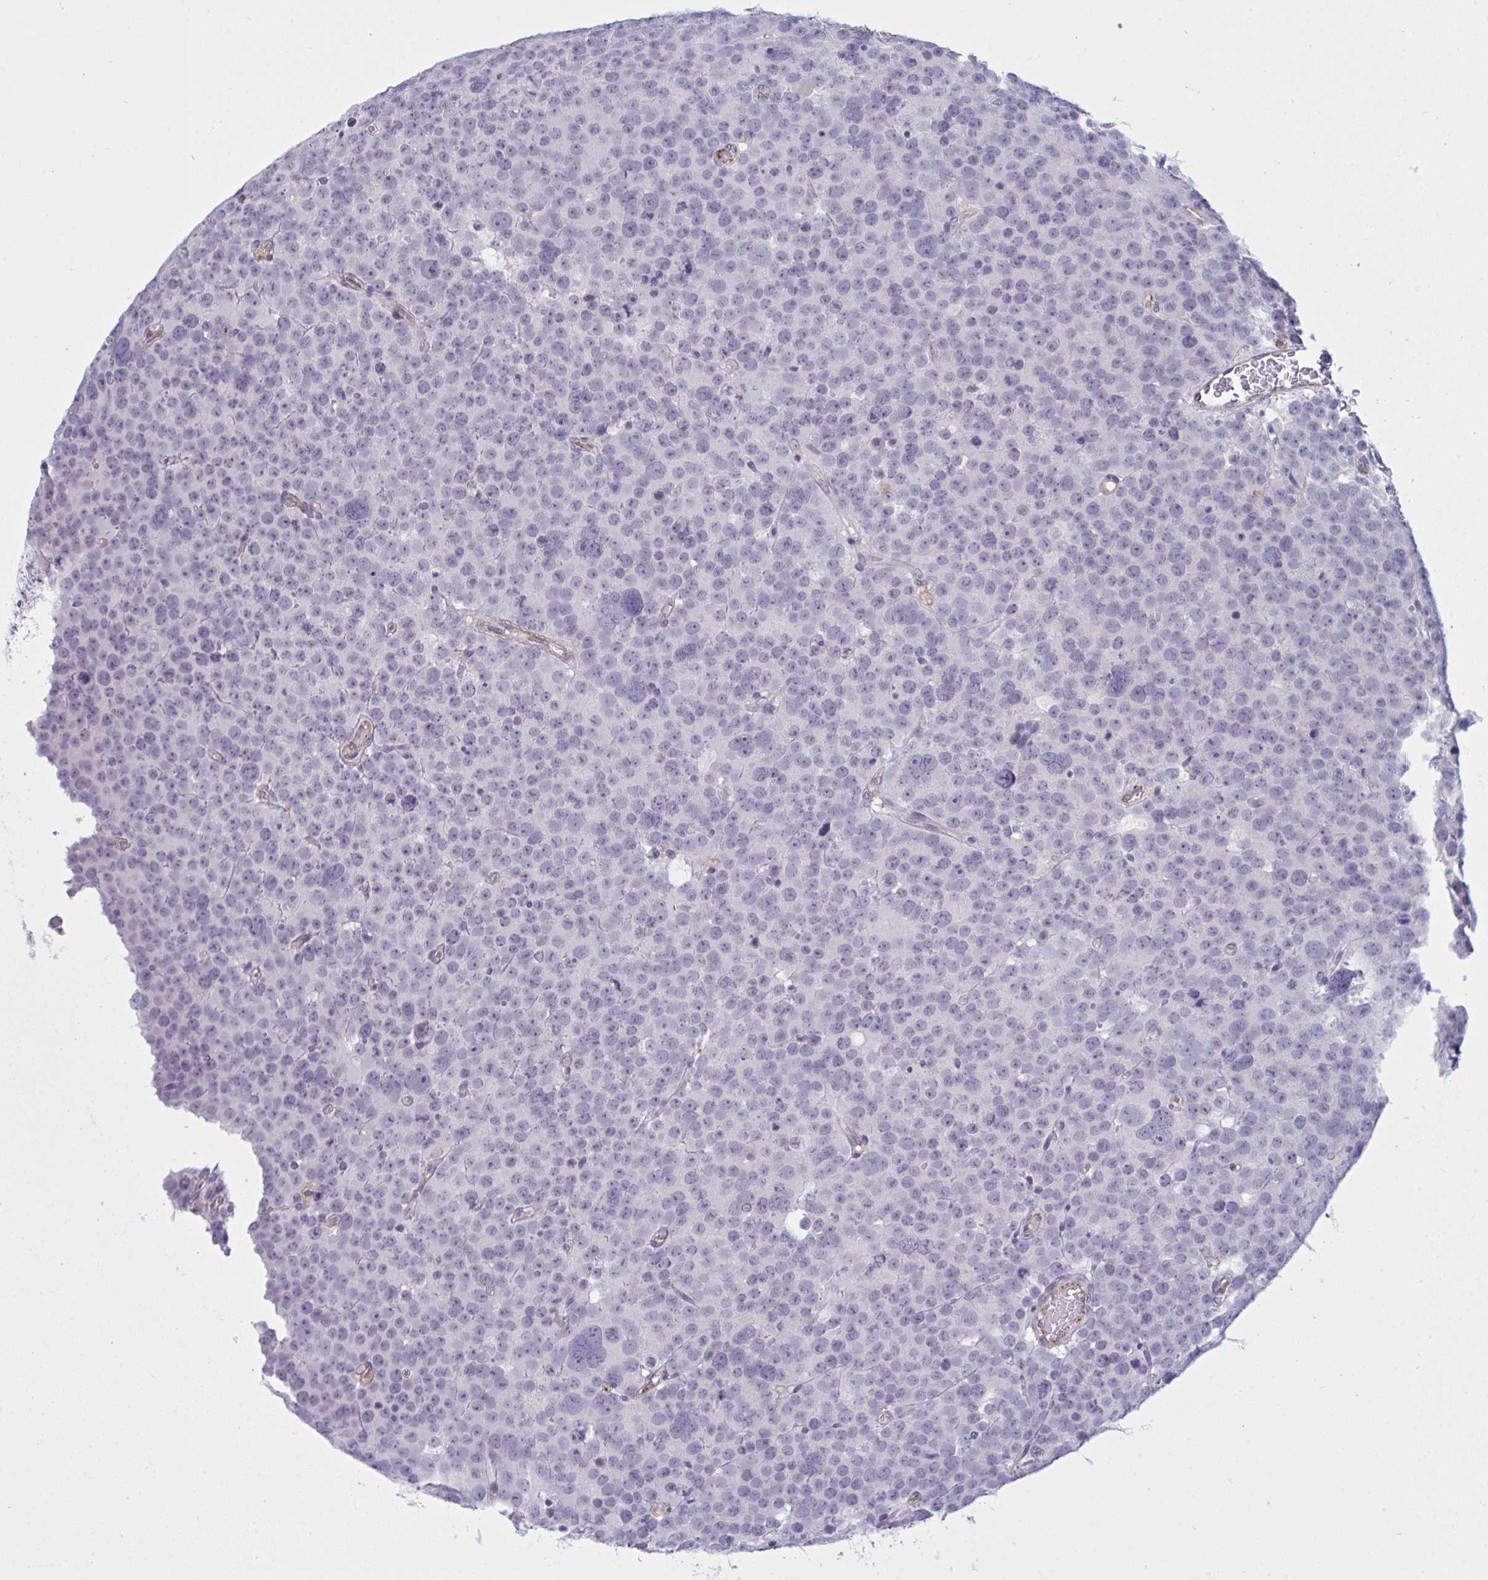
{"staining": {"intensity": "negative", "quantity": "none", "location": "none"}, "tissue": "testis cancer", "cell_type": "Tumor cells", "image_type": "cancer", "snomed": [{"axis": "morphology", "description": "Seminoma, NOS"}, {"axis": "topography", "description": "Testis"}], "caption": "This is an immunohistochemistry image of testis cancer. There is no positivity in tumor cells.", "gene": "OR1L3", "patient": {"sex": "male", "age": 71}}